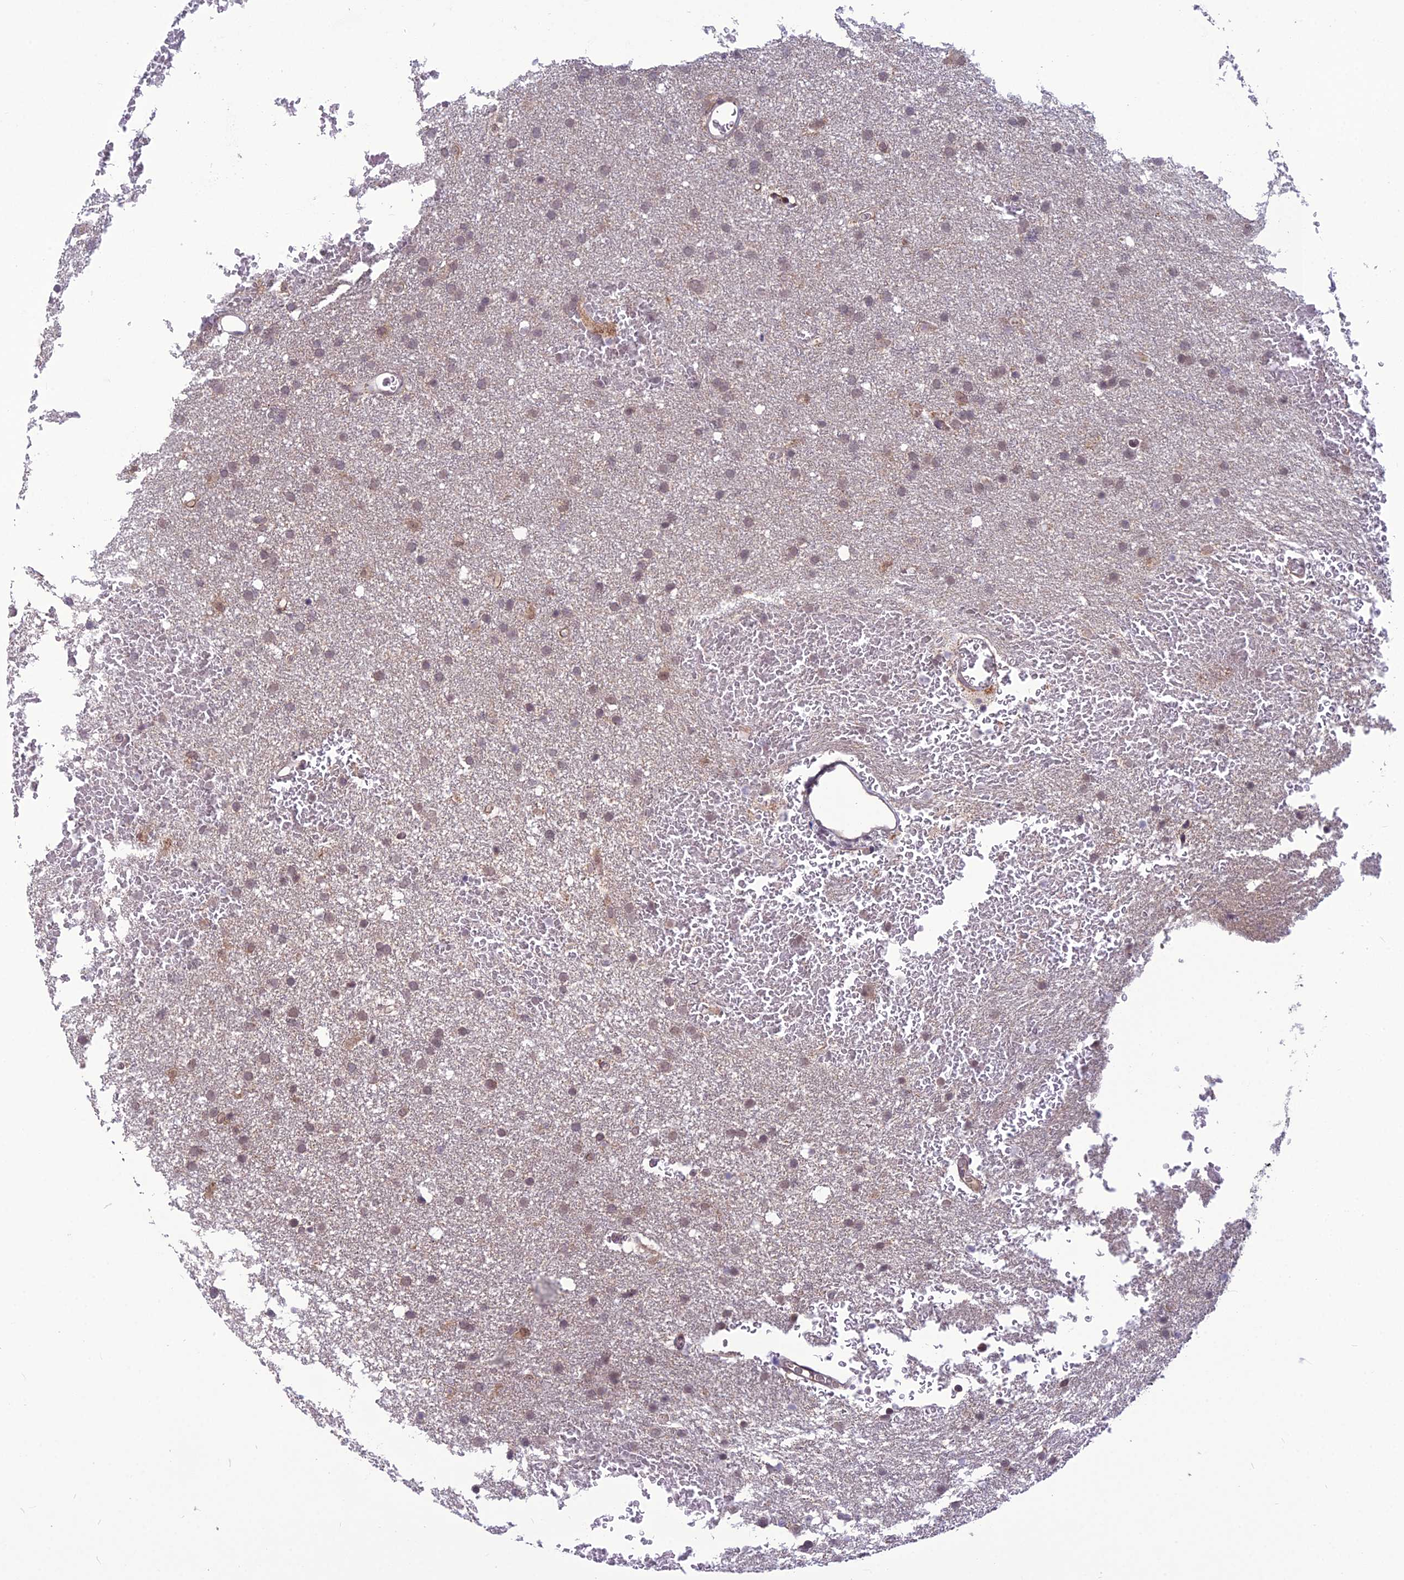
{"staining": {"intensity": "weak", "quantity": "25%-75%", "location": "cytoplasmic/membranous,nuclear"}, "tissue": "glioma", "cell_type": "Tumor cells", "image_type": "cancer", "snomed": [{"axis": "morphology", "description": "Glioma, malignant, High grade"}, {"axis": "topography", "description": "Cerebral cortex"}], "caption": "Glioma stained with IHC reveals weak cytoplasmic/membranous and nuclear positivity in approximately 25%-75% of tumor cells. (Stains: DAB in brown, nuclei in blue, Microscopy: brightfield microscopy at high magnification).", "gene": "FBRS", "patient": {"sex": "female", "age": 36}}